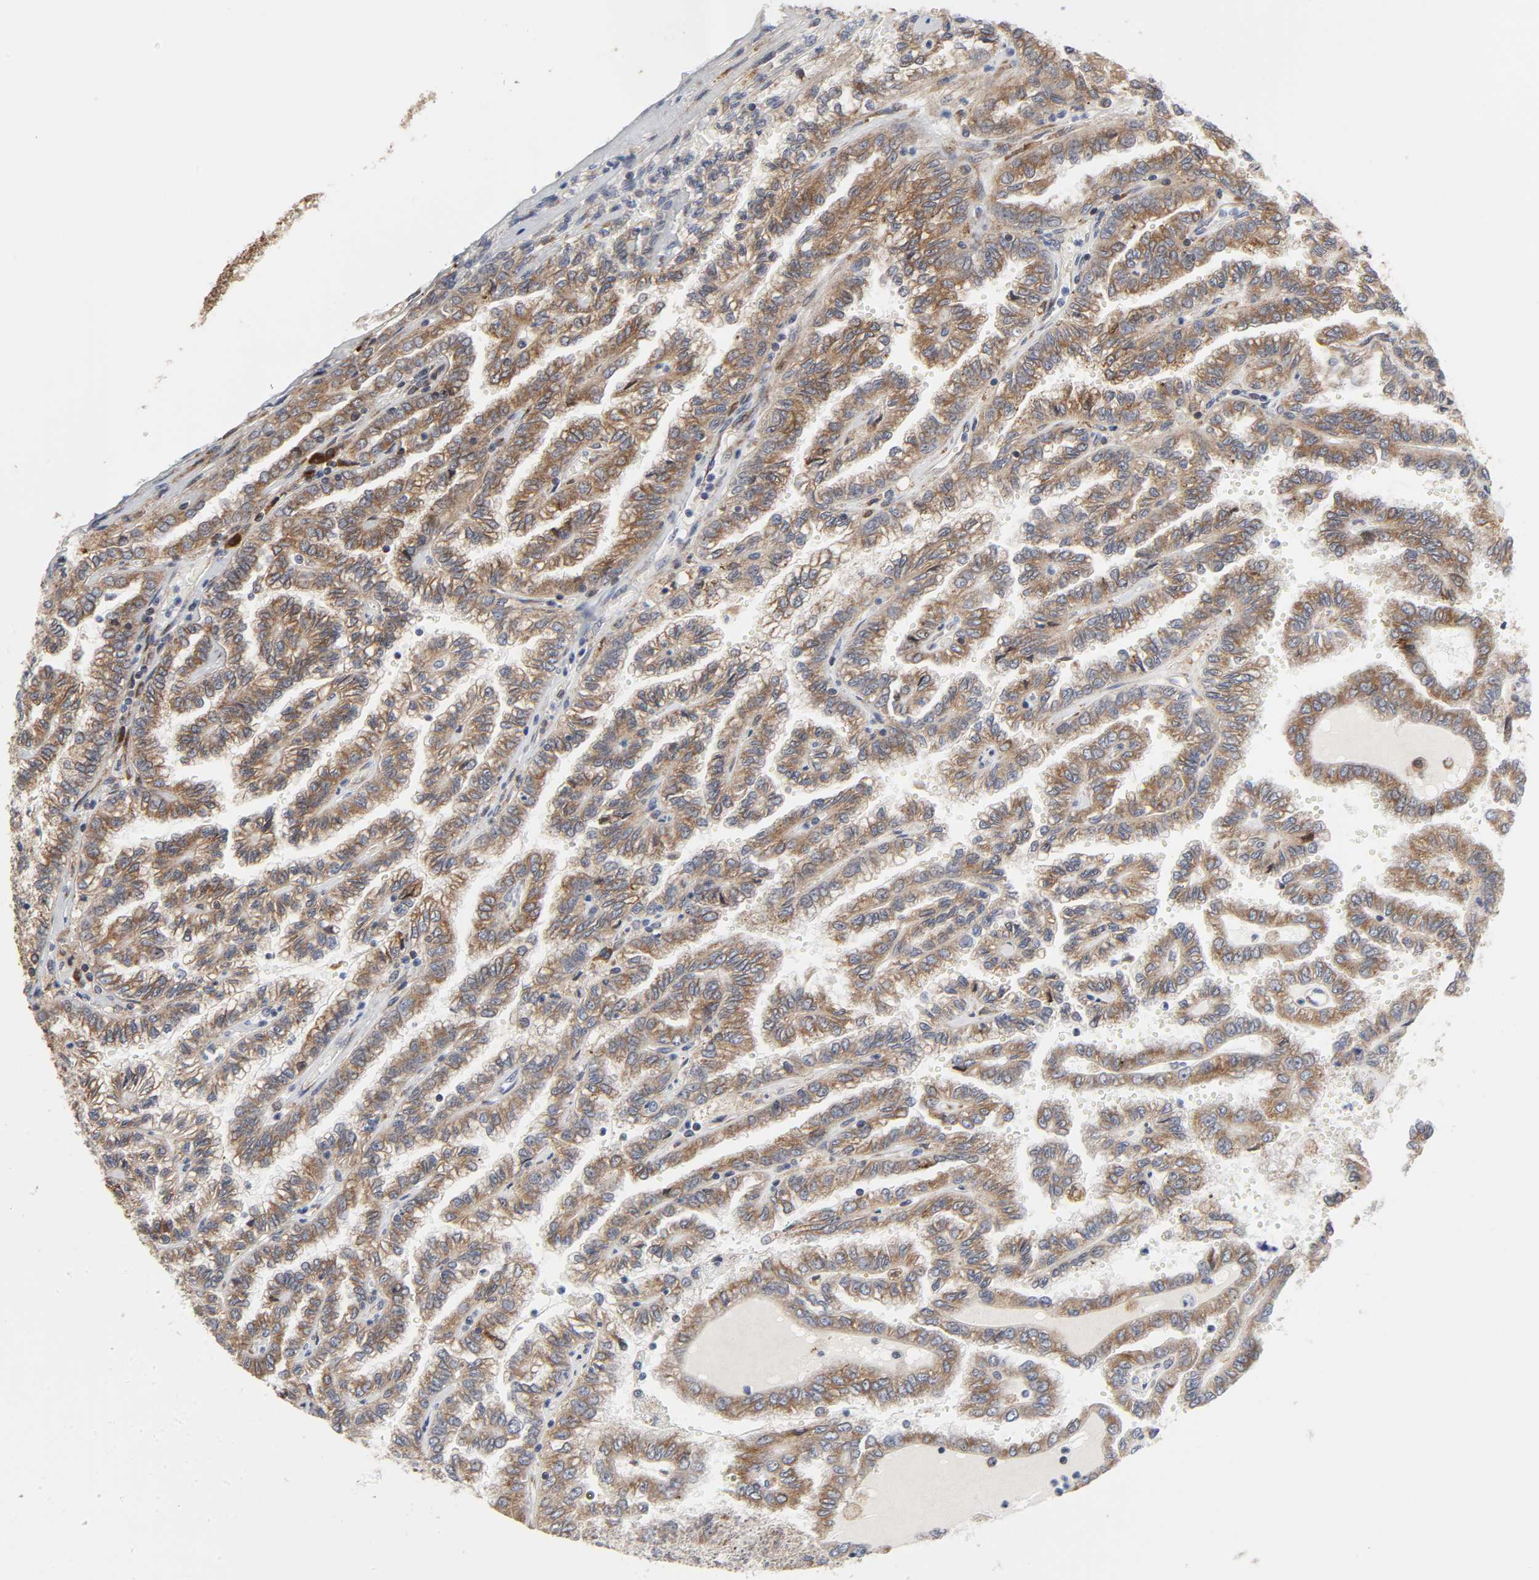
{"staining": {"intensity": "moderate", "quantity": ">75%", "location": "cytoplasmic/membranous"}, "tissue": "renal cancer", "cell_type": "Tumor cells", "image_type": "cancer", "snomed": [{"axis": "morphology", "description": "Inflammation, NOS"}, {"axis": "morphology", "description": "Adenocarcinoma, NOS"}, {"axis": "topography", "description": "Kidney"}], "caption": "Renal adenocarcinoma stained with a protein marker demonstrates moderate staining in tumor cells.", "gene": "BAX", "patient": {"sex": "male", "age": 68}}